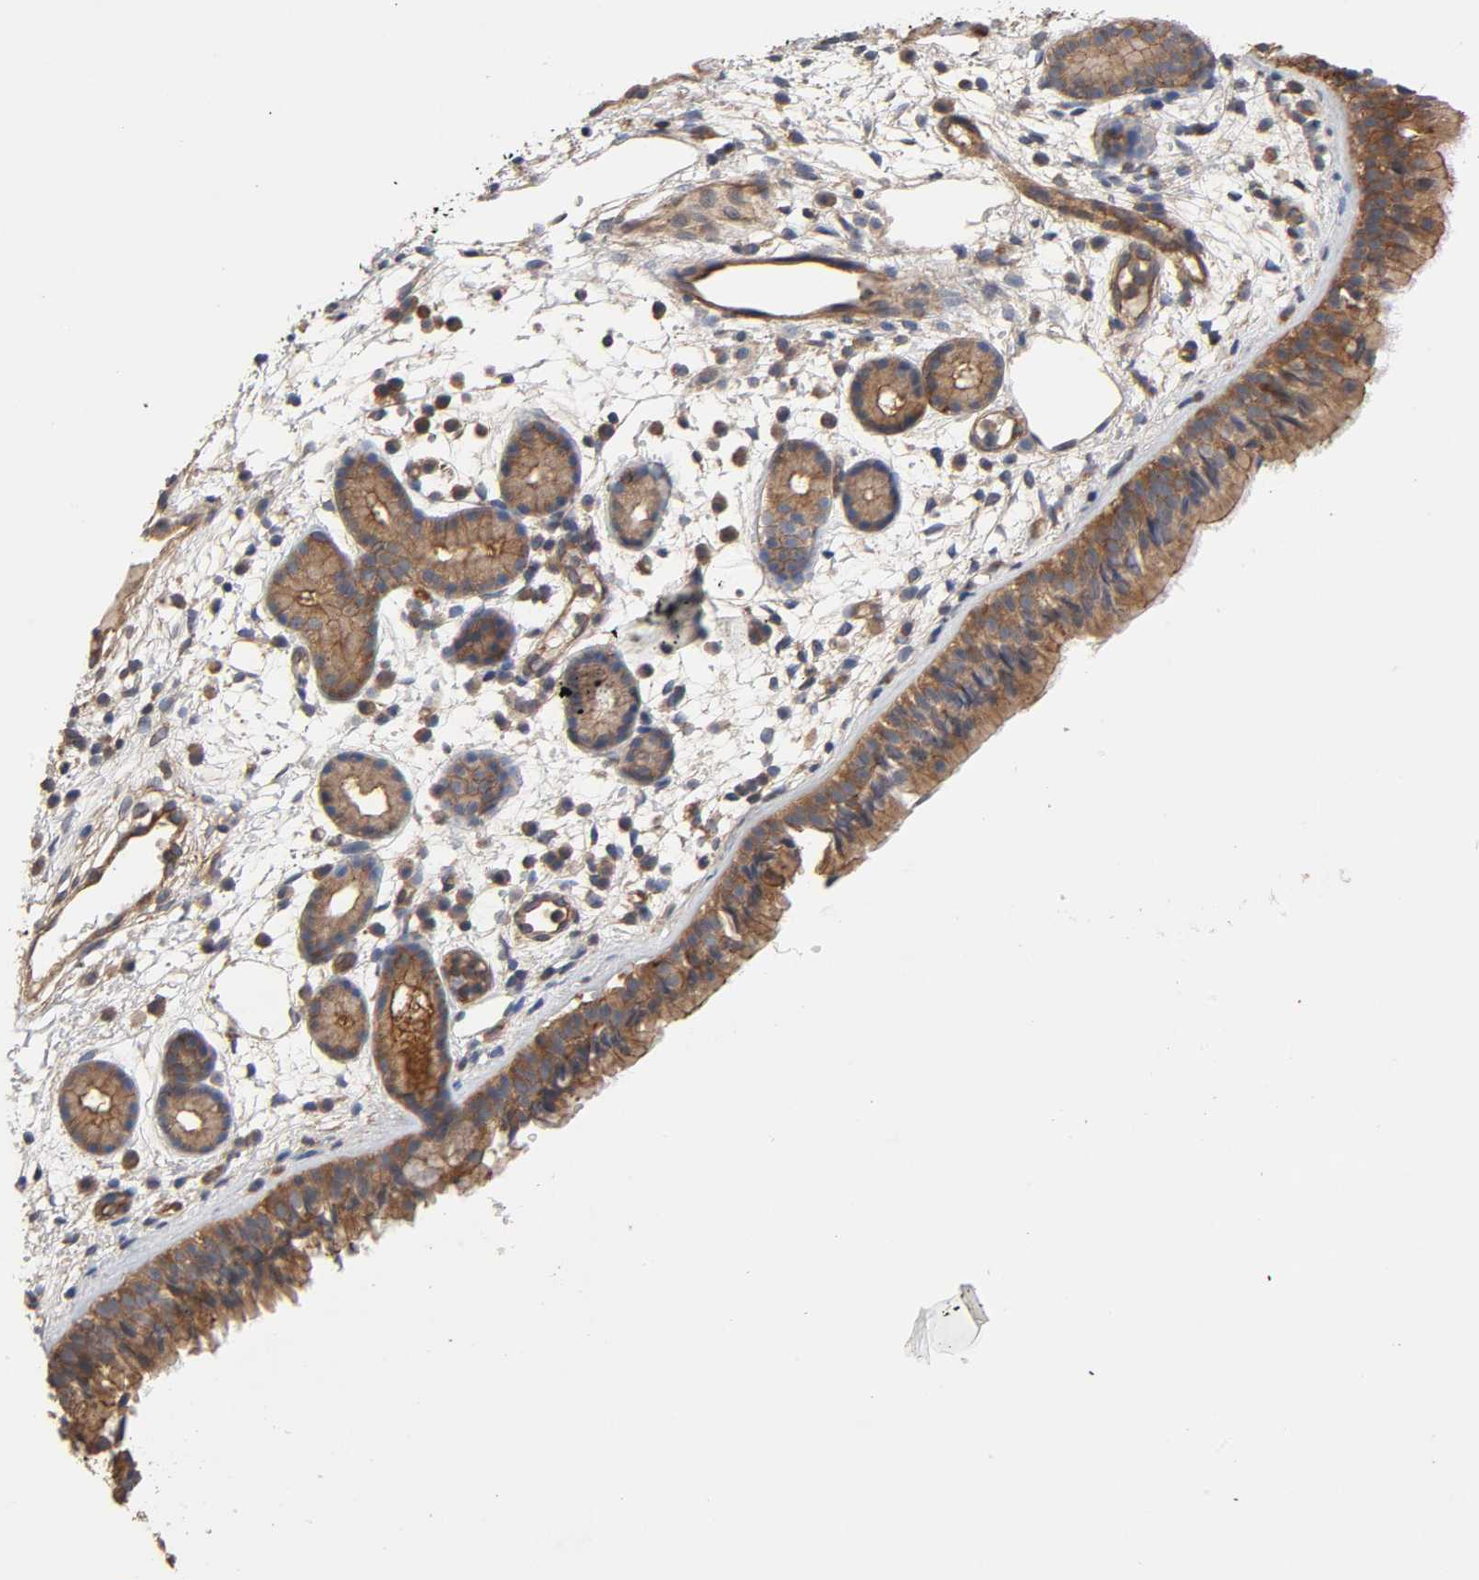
{"staining": {"intensity": "strong", "quantity": ">75%", "location": "cytoplasmic/membranous"}, "tissue": "nasopharynx", "cell_type": "Respiratory epithelial cells", "image_type": "normal", "snomed": [{"axis": "morphology", "description": "Normal tissue, NOS"}, {"axis": "morphology", "description": "Inflammation, NOS"}, {"axis": "topography", "description": "Nasopharynx"}], "caption": "Unremarkable nasopharynx demonstrates strong cytoplasmic/membranous positivity in about >75% of respiratory epithelial cells The protein of interest is shown in brown color, while the nuclei are stained blue..", "gene": "LAMTOR2", "patient": {"sex": "female", "age": 55}}